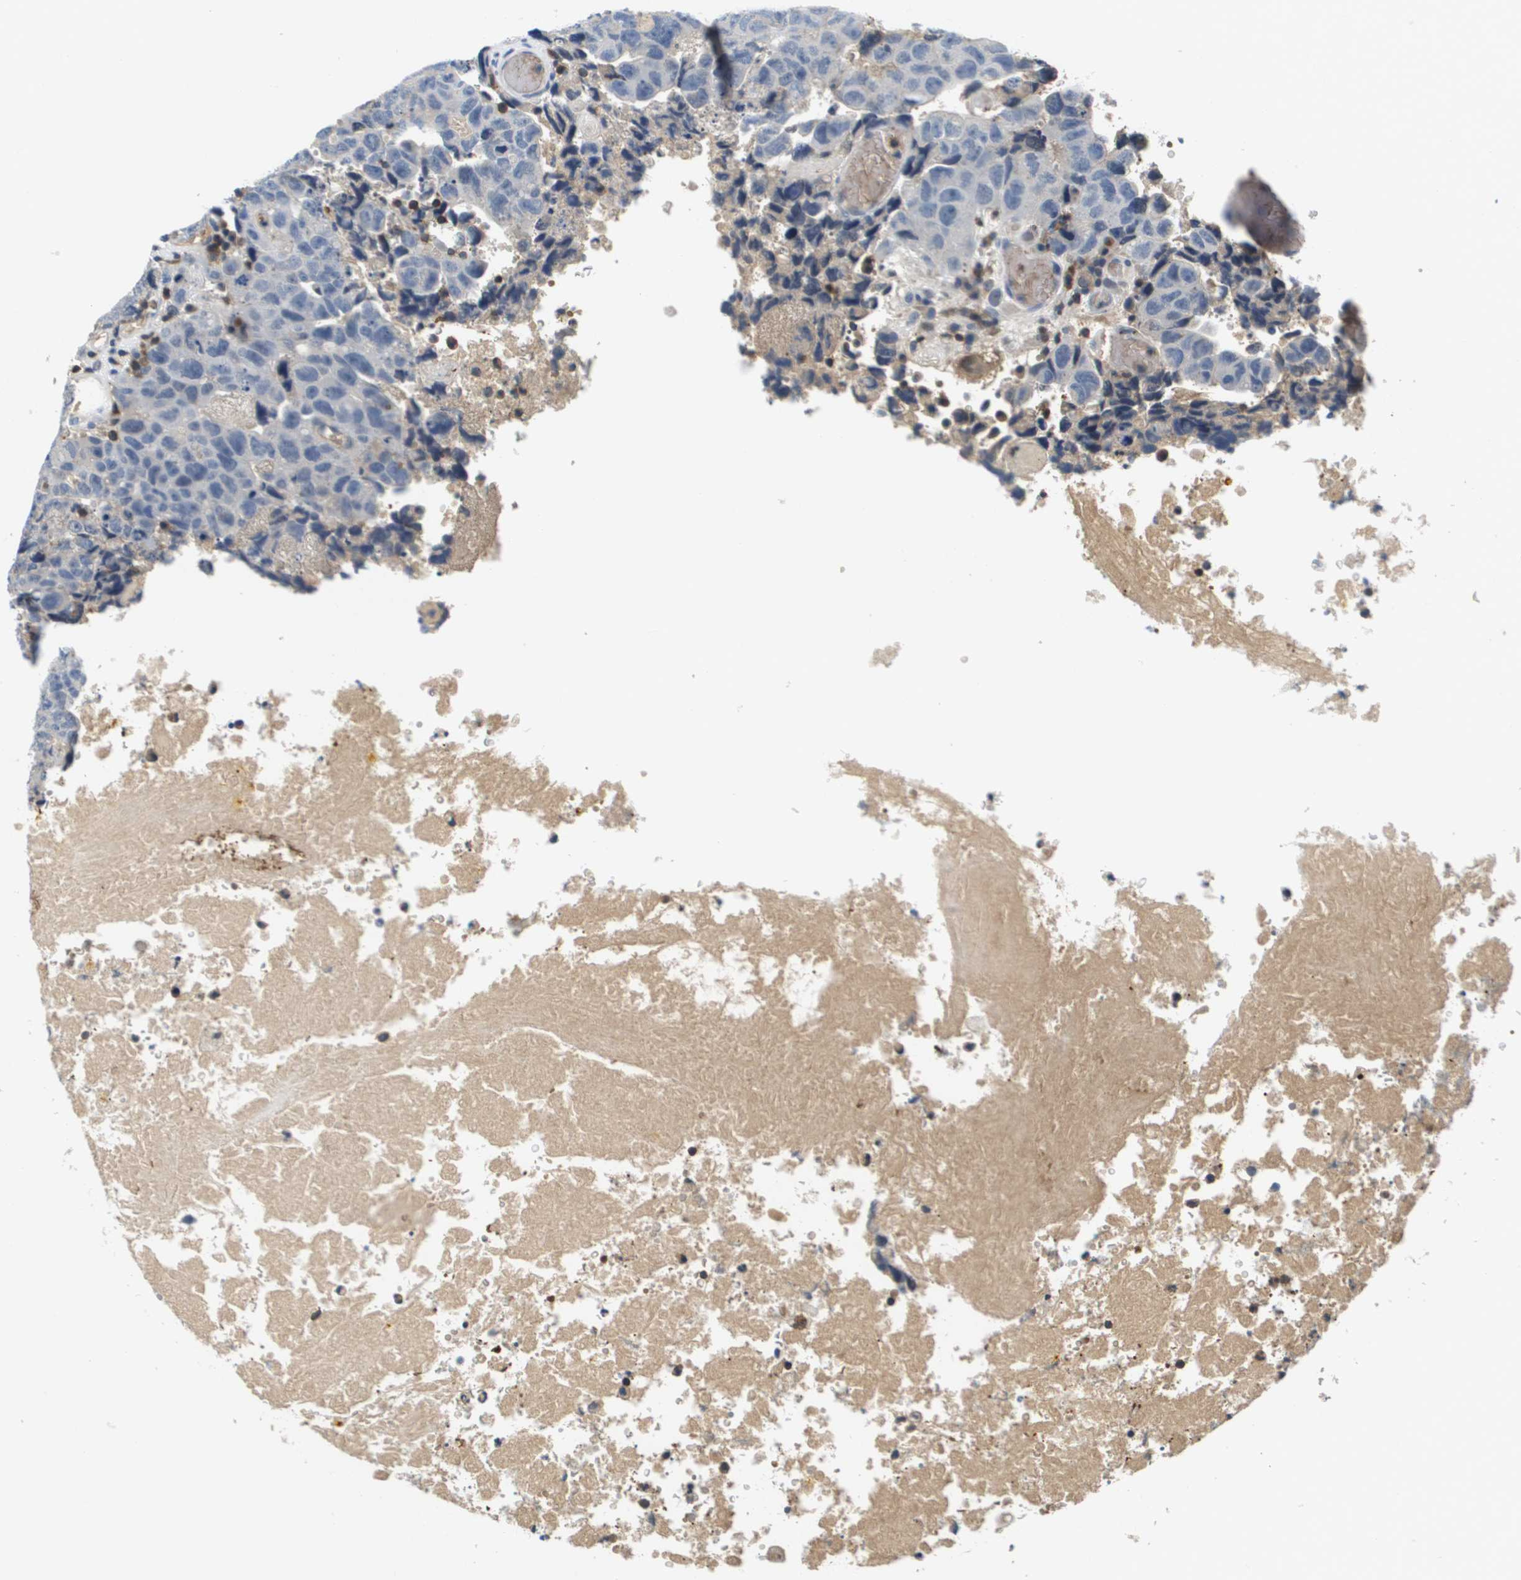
{"staining": {"intensity": "negative", "quantity": "none", "location": "none"}, "tissue": "testis cancer", "cell_type": "Tumor cells", "image_type": "cancer", "snomed": [{"axis": "morphology", "description": "Necrosis, NOS"}, {"axis": "morphology", "description": "Carcinoma, Embryonal, NOS"}, {"axis": "topography", "description": "Testis"}], "caption": "Tumor cells show no significant protein staining in testis cancer (embryonal carcinoma).", "gene": "KCNQ5", "patient": {"sex": "male", "age": 19}}